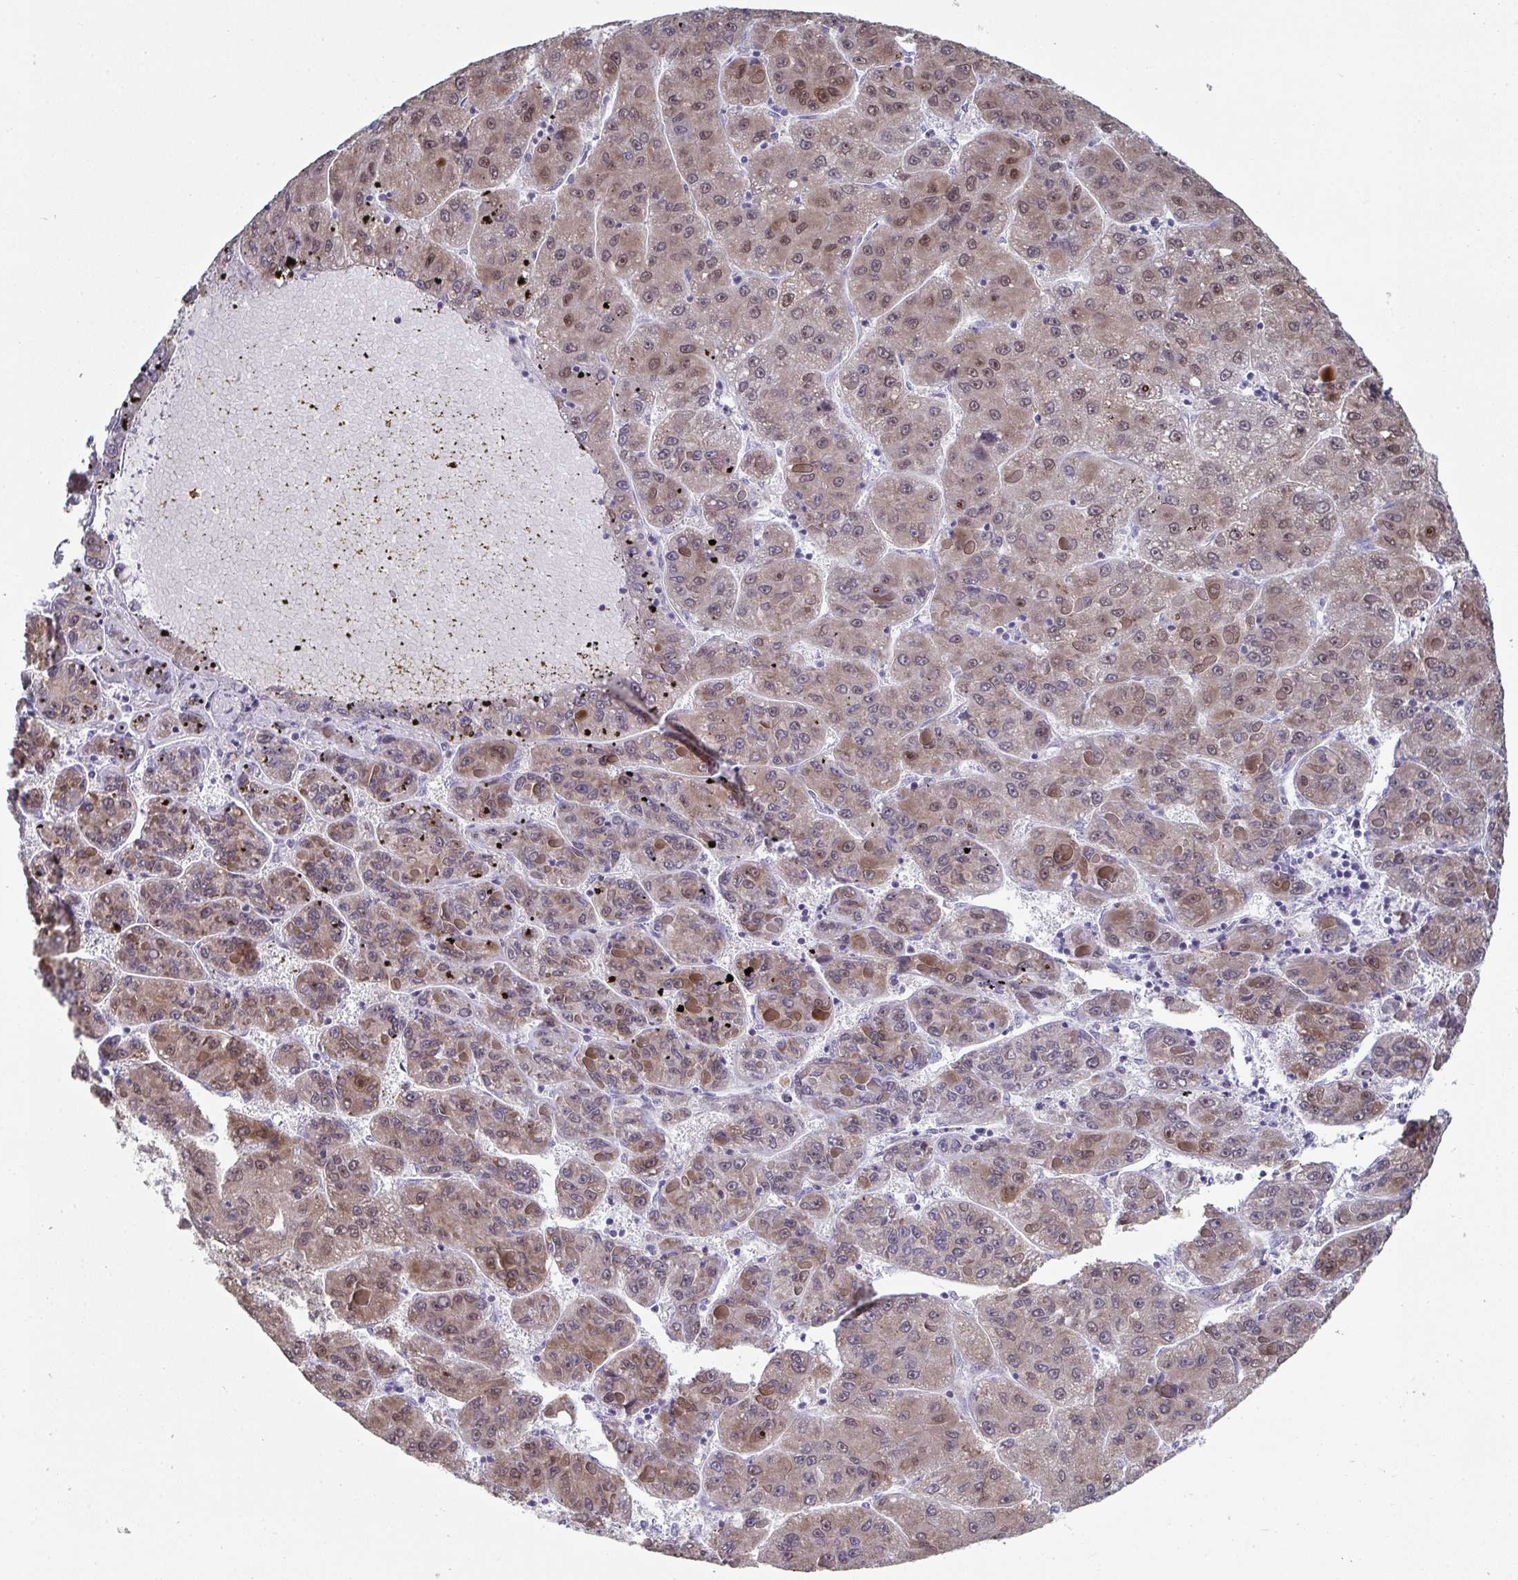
{"staining": {"intensity": "moderate", "quantity": ">75%", "location": "cytoplasmic/membranous,nuclear"}, "tissue": "liver cancer", "cell_type": "Tumor cells", "image_type": "cancer", "snomed": [{"axis": "morphology", "description": "Carcinoma, Hepatocellular, NOS"}, {"axis": "topography", "description": "Liver"}], "caption": "Liver cancer stained with a protein marker displays moderate staining in tumor cells.", "gene": "A1CF", "patient": {"sex": "female", "age": 82}}